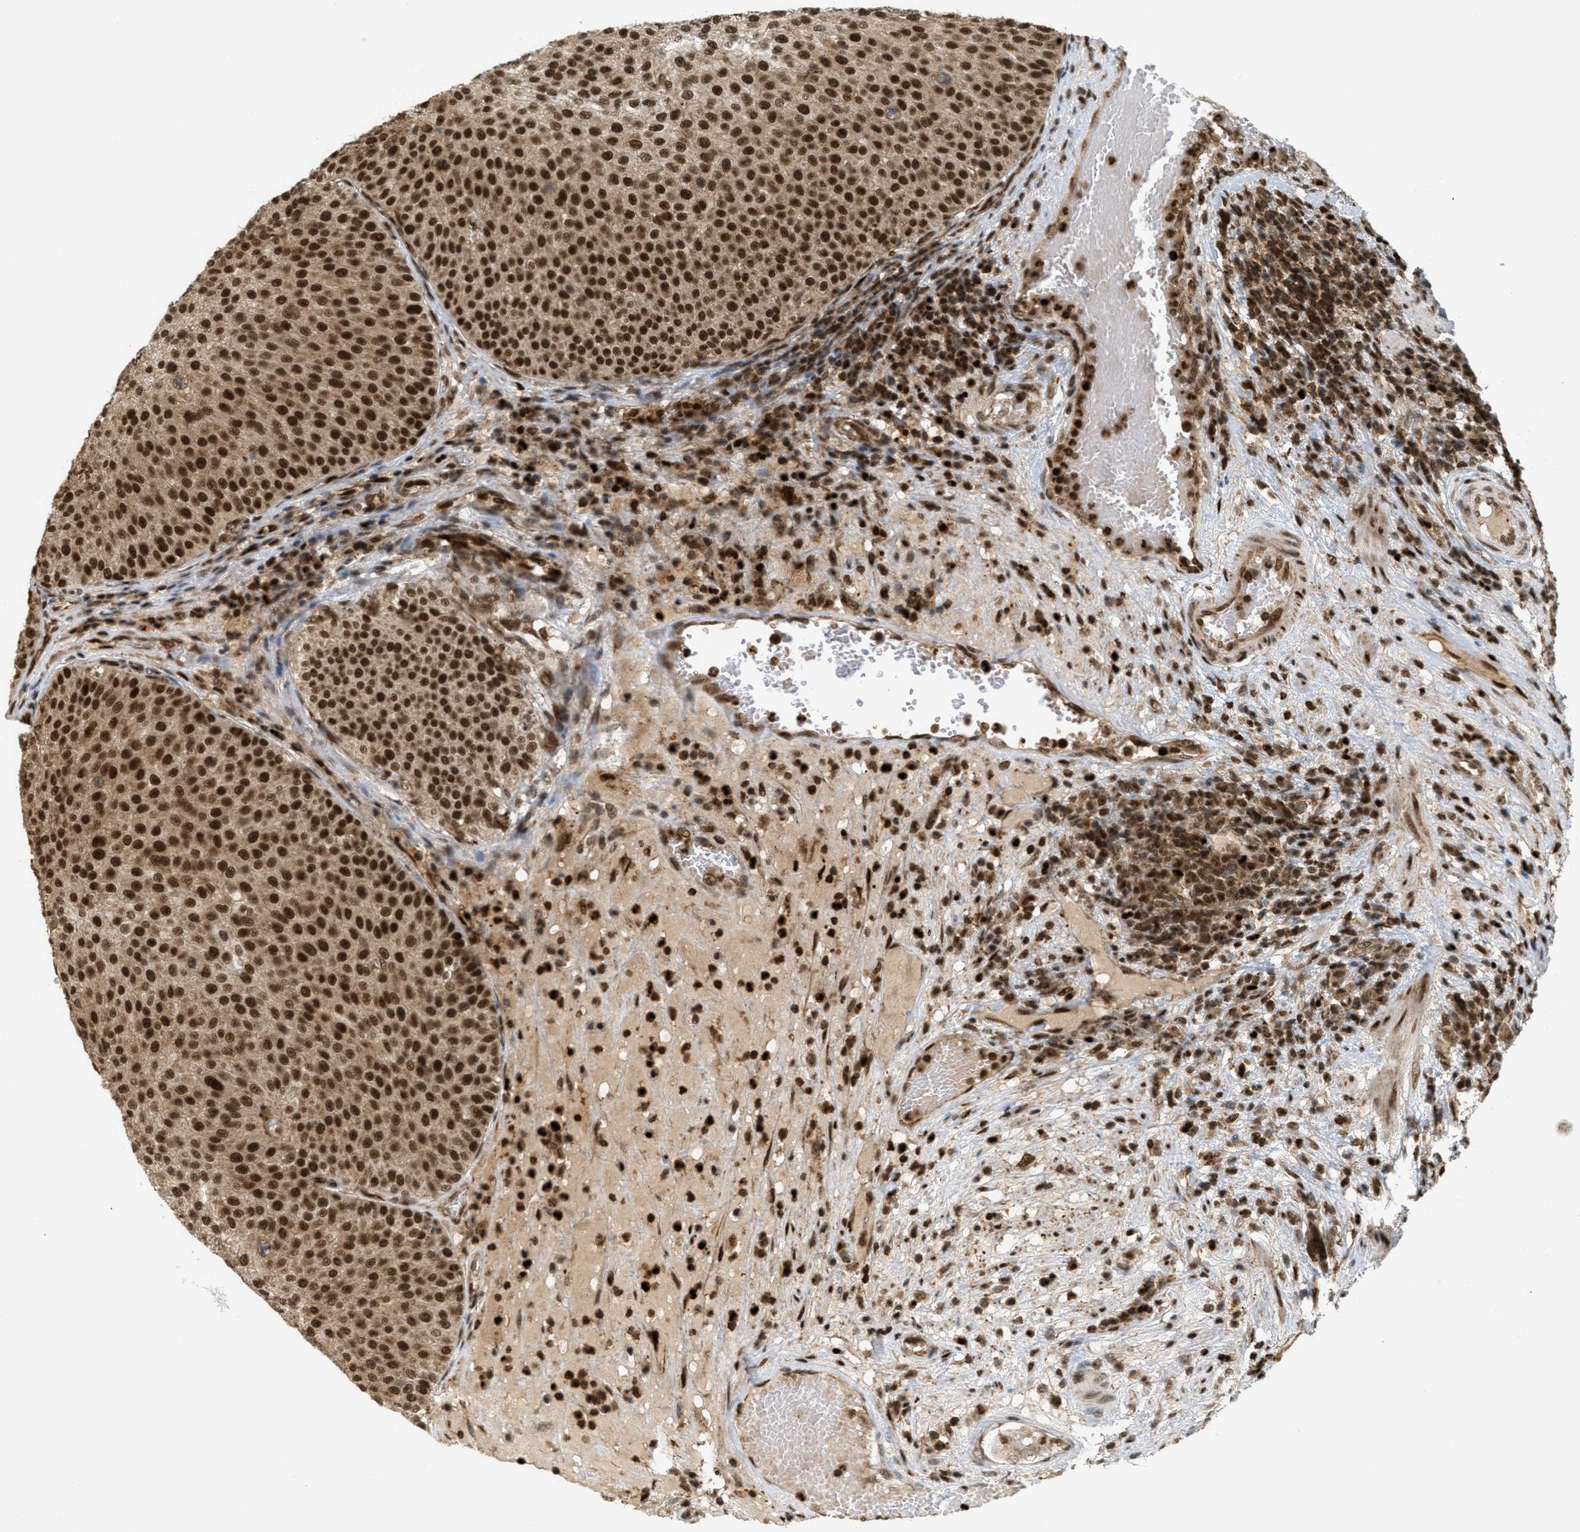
{"staining": {"intensity": "strong", "quantity": ">75%", "location": "cytoplasmic/membranous,nuclear"}, "tissue": "urothelial cancer", "cell_type": "Tumor cells", "image_type": "cancer", "snomed": [{"axis": "morphology", "description": "Urothelial carcinoma, Low grade"}, {"axis": "topography", "description": "Smooth muscle"}, {"axis": "topography", "description": "Urinary bladder"}], "caption": "Brown immunohistochemical staining in low-grade urothelial carcinoma shows strong cytoplasmic/membranous and nuclear staining in approximately >75% of tumor cells.", "gene": "TLK1", "patient": {"sex": "male", "age": 60}}